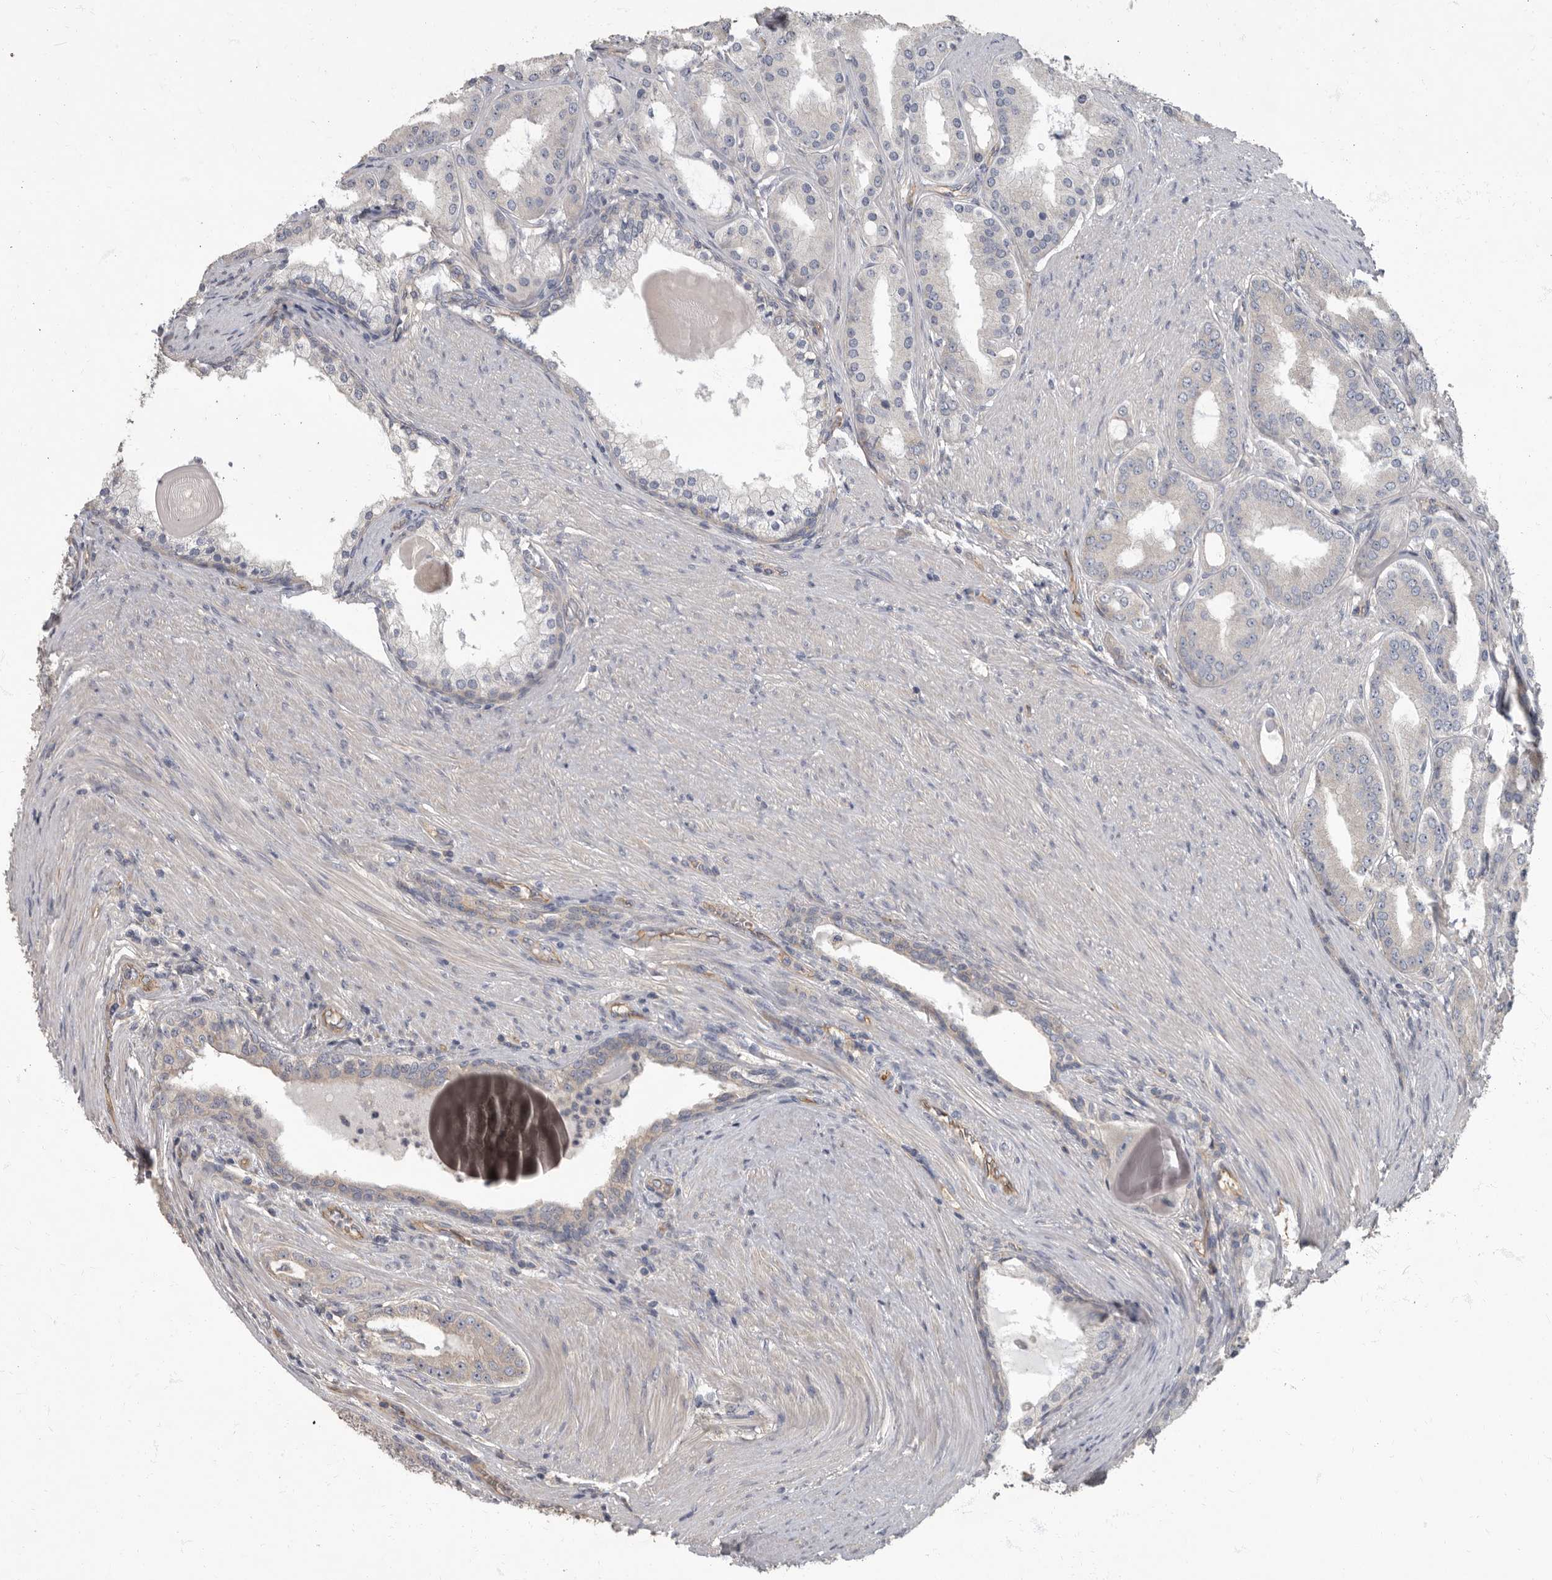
{"staining": {"intensity": "negative", "quantity": "none", "location": "none"}, "tissue": "prostate cancer", "cell_type": "Tumor cells", "image_type": "cancer", "snomed": [{"axis": "morphology", "description": "Adenocarcinoma, High grade"}, {"axis": "topography", "description": "Prostate"}], "caption": "A photomicrograph of human high-grade adenocarcinoma (prostate) is negative for staining in tumor cells. (DAB immunohistochemistry with hematoxylin counter stain).", "gene": "PDK1", "patient": {"sex": "male", "age": 60}}